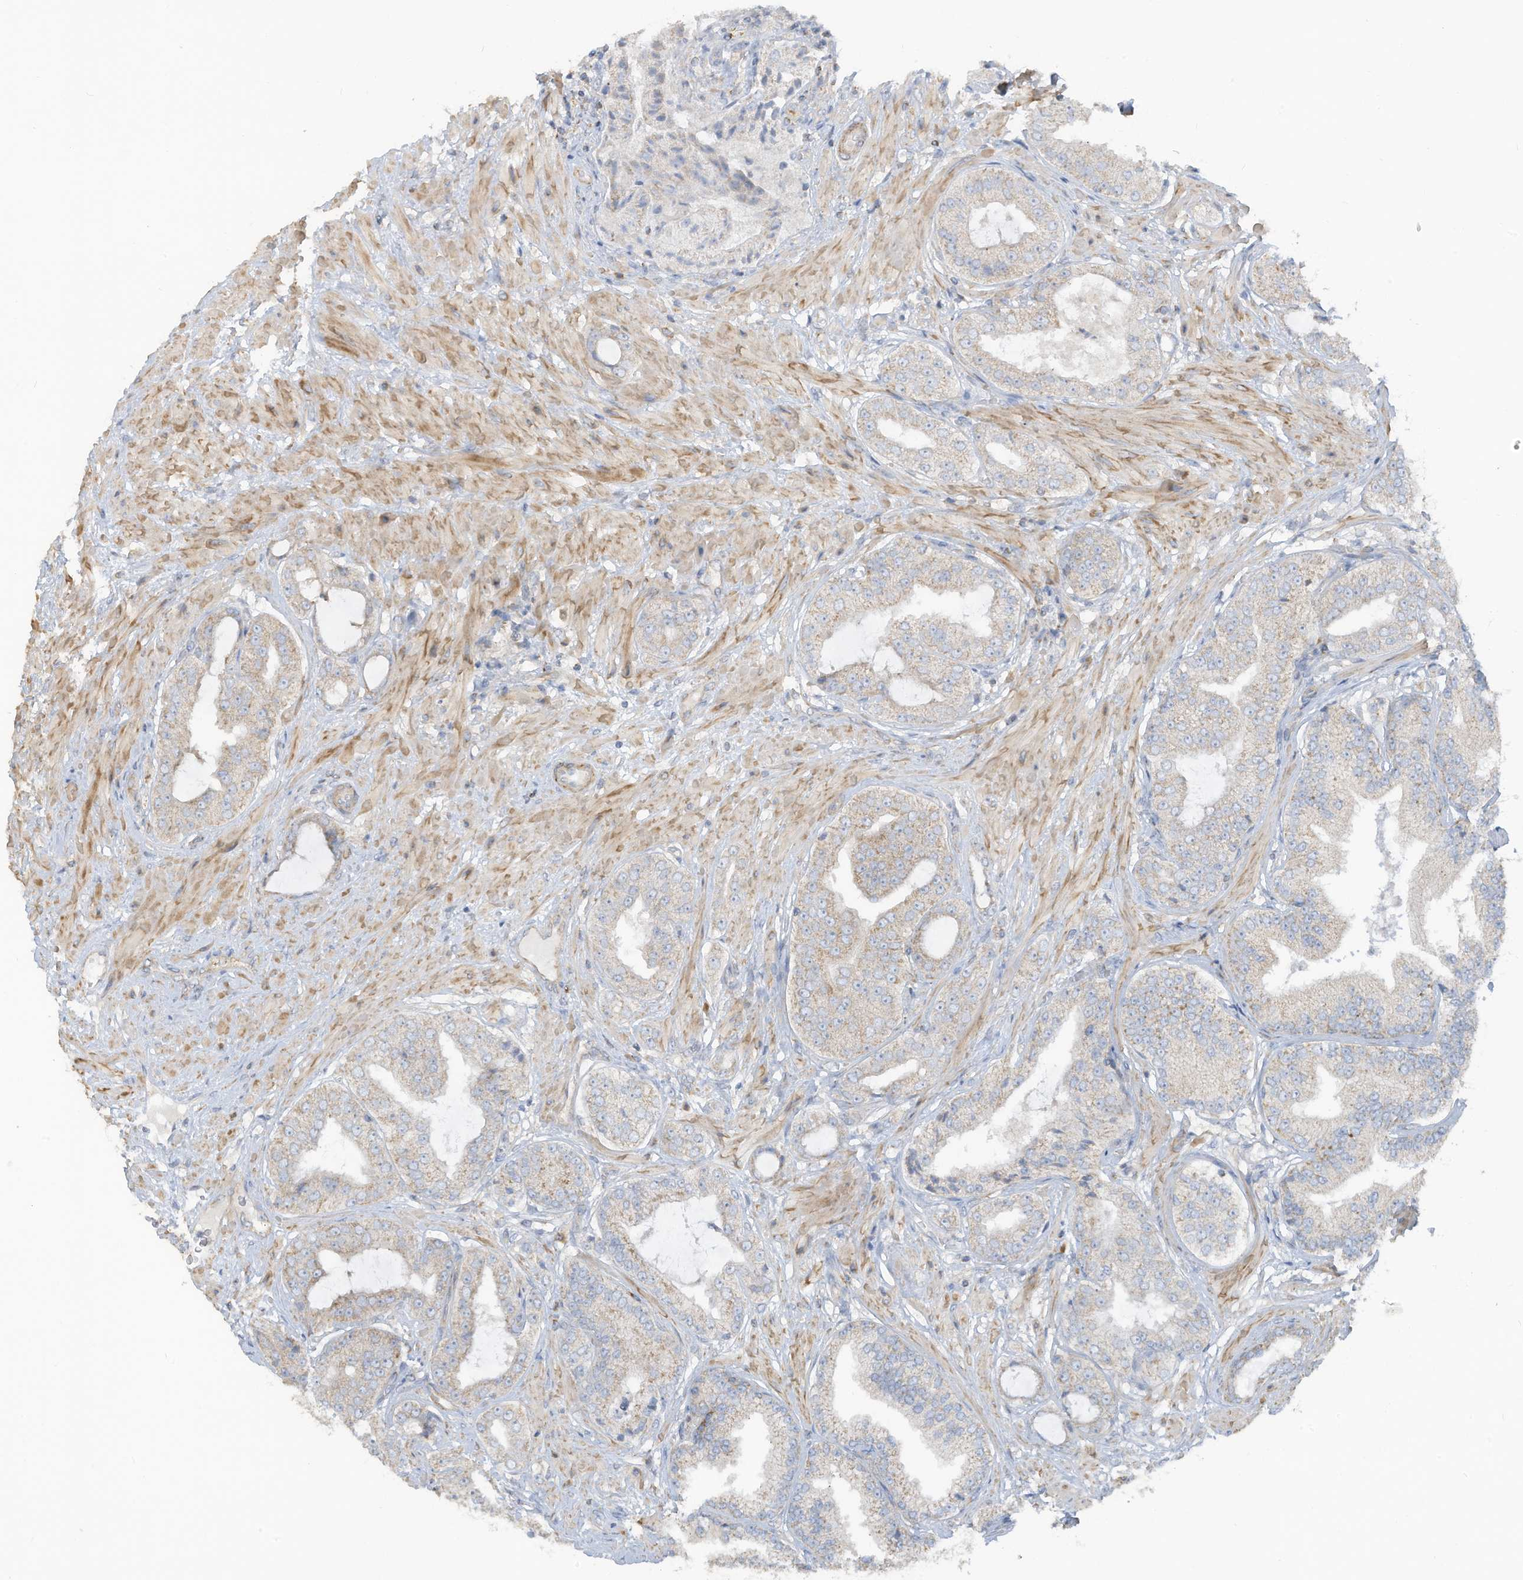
{"staining": {"intensity": "weak", "quantity": "25%-75%", "location": "cytoplasmic/membranous"}, "tissue": "prostate cancer", "cell_type": "Tumor cells", "image_type": "cancer", "snomed": [{"axis": "morphology", "description": "Adenocarcinoma, Low grade"}, {"axis": "topography", "description": "Prostate"}], "caption": "Tumor cells display weak cytoplasmic/membranous positivity in approximately 25%-75% of cells in prostate cancer. (Brightfield microscopy of DAB IHC at high magnification).", "gene": "GTPBP2", "patient": {"sex": "male", "age": 63}}